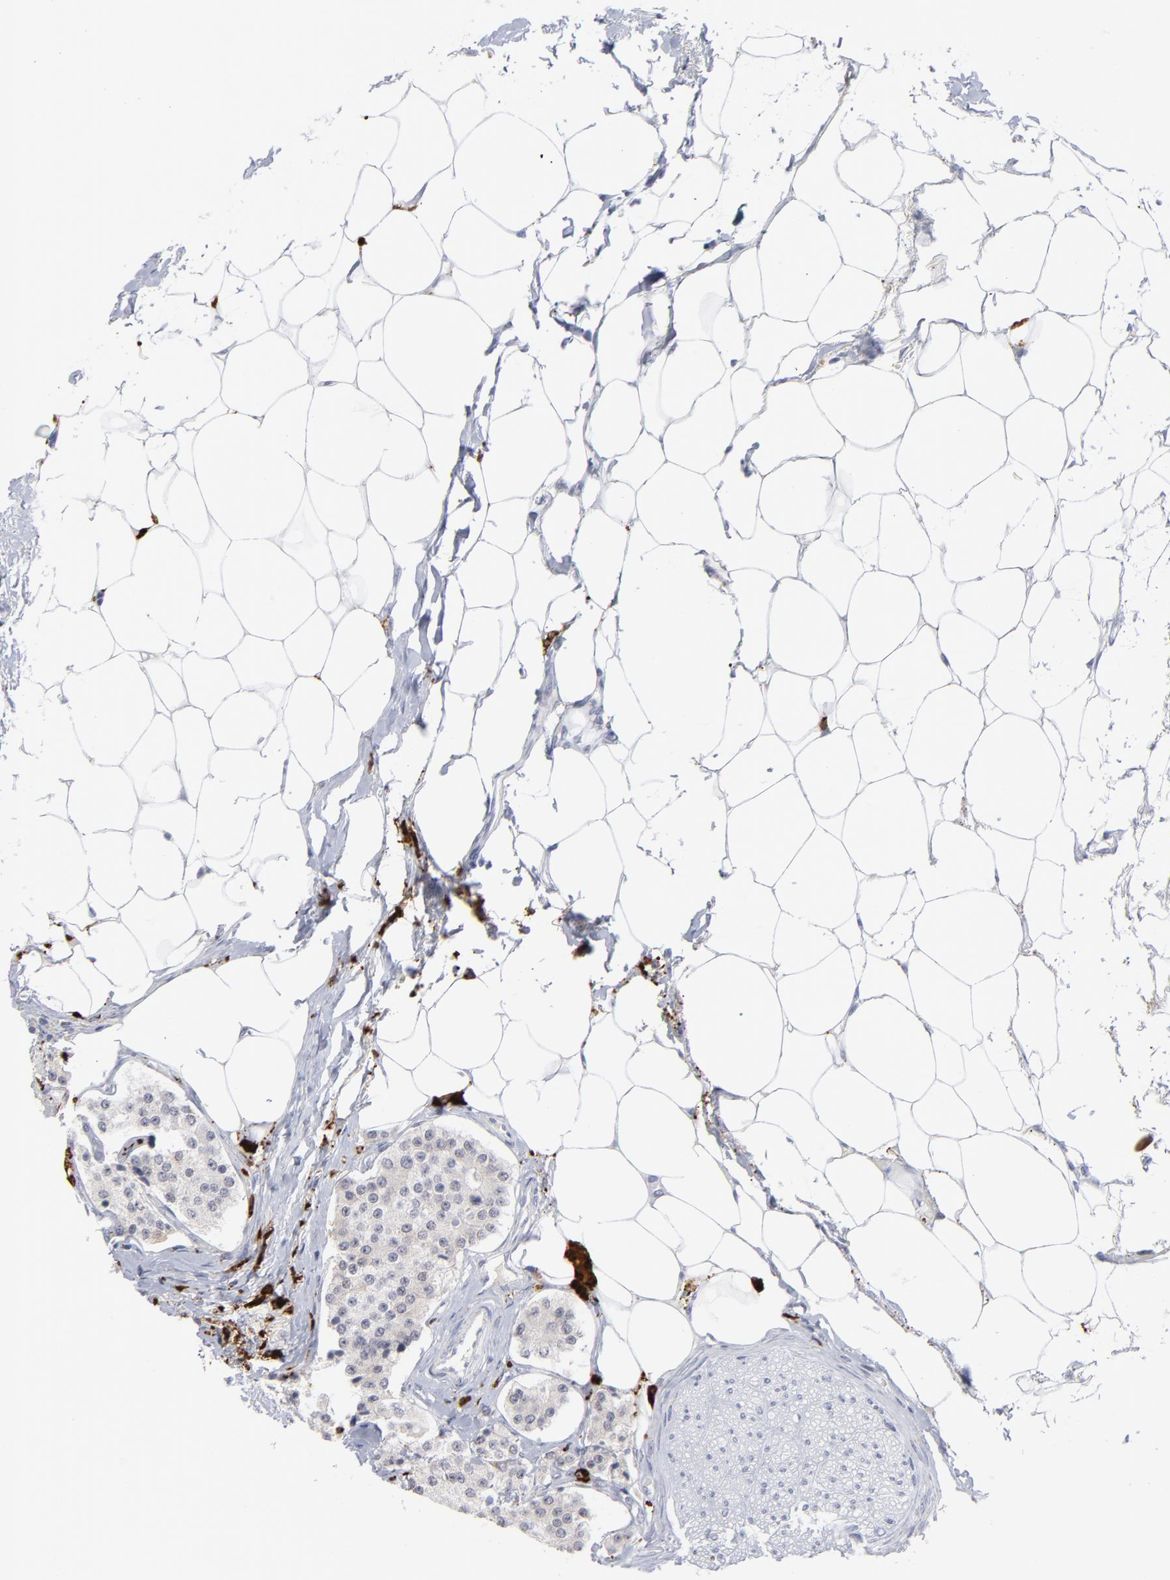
{"staining": {"intensity": "negative", "quantity": "none", "location": "none"}, "tissue": "carcinoid", "cell_type": "Tumor cells", "image_type": "cancer", "snomed": [{"axis": "morphology", "description": "Carcinoid, malignant, NOS"}, {"axis": "topography", "description": "Colon"}], "caption": "Immunohistochemical staining of human carcinoid (malignant) reveals no significant staining in tumor cells. The staining was performed using DAB to visualize the protein expression in brown, while the nuclei were stained in blue with hematoxylin (Magnification: 20x).", "gene": "CCR2", "patient": {"sex": "female", "age": 61}}